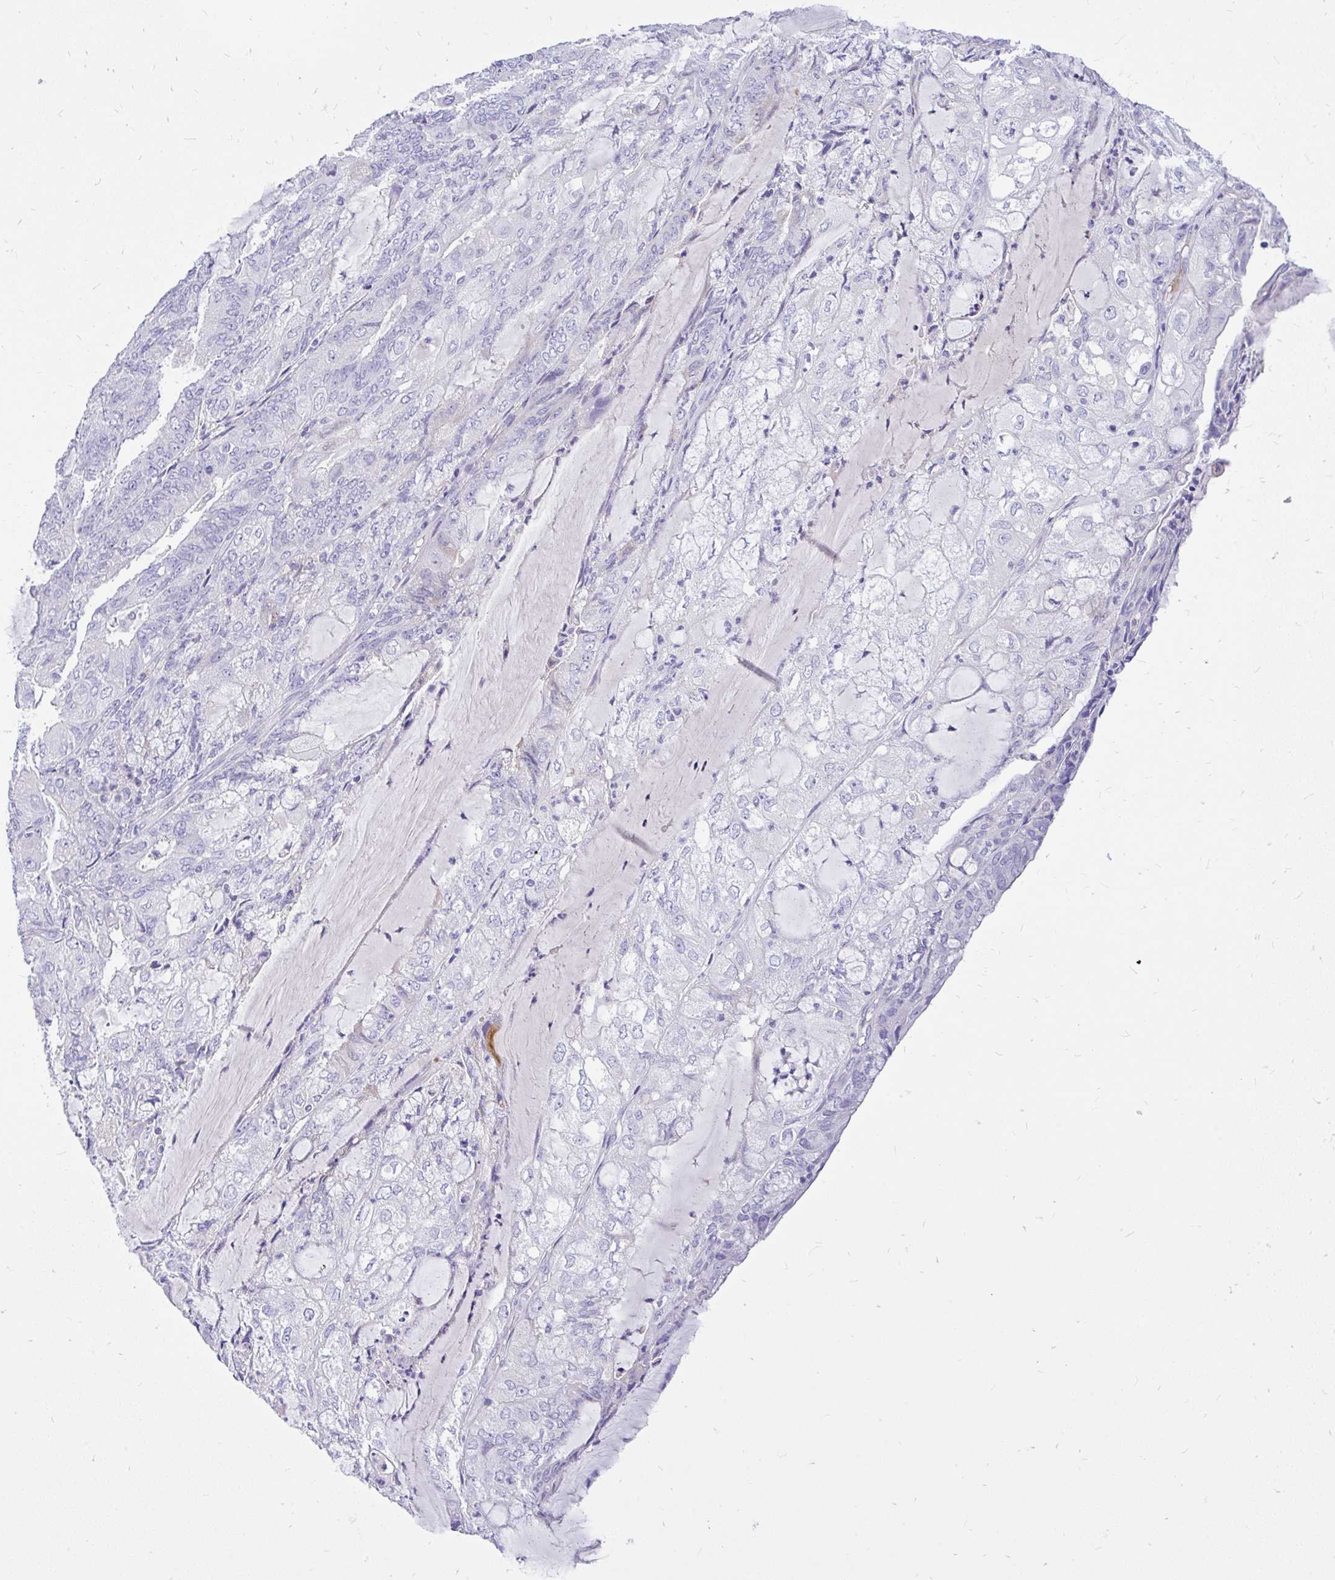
{"staining": {"intensity": "negative", "quantity": "none", "location": "none"}, "tissue": "endometrial cancer", "cell_type": "Tumor cells", "image_type": "cancer", "snomed": [{"axis": "morphology", "description": "Adenocarcinoma, NOS"}, {"axis": "topography", "description": "Endometrium"}], "caption": "Endometrial cancer stained for a protein using IHC reveals no positivity tumor cells.", "gene": "MAP1LC3A", "patient": {"sex": "female", "age": 81}}